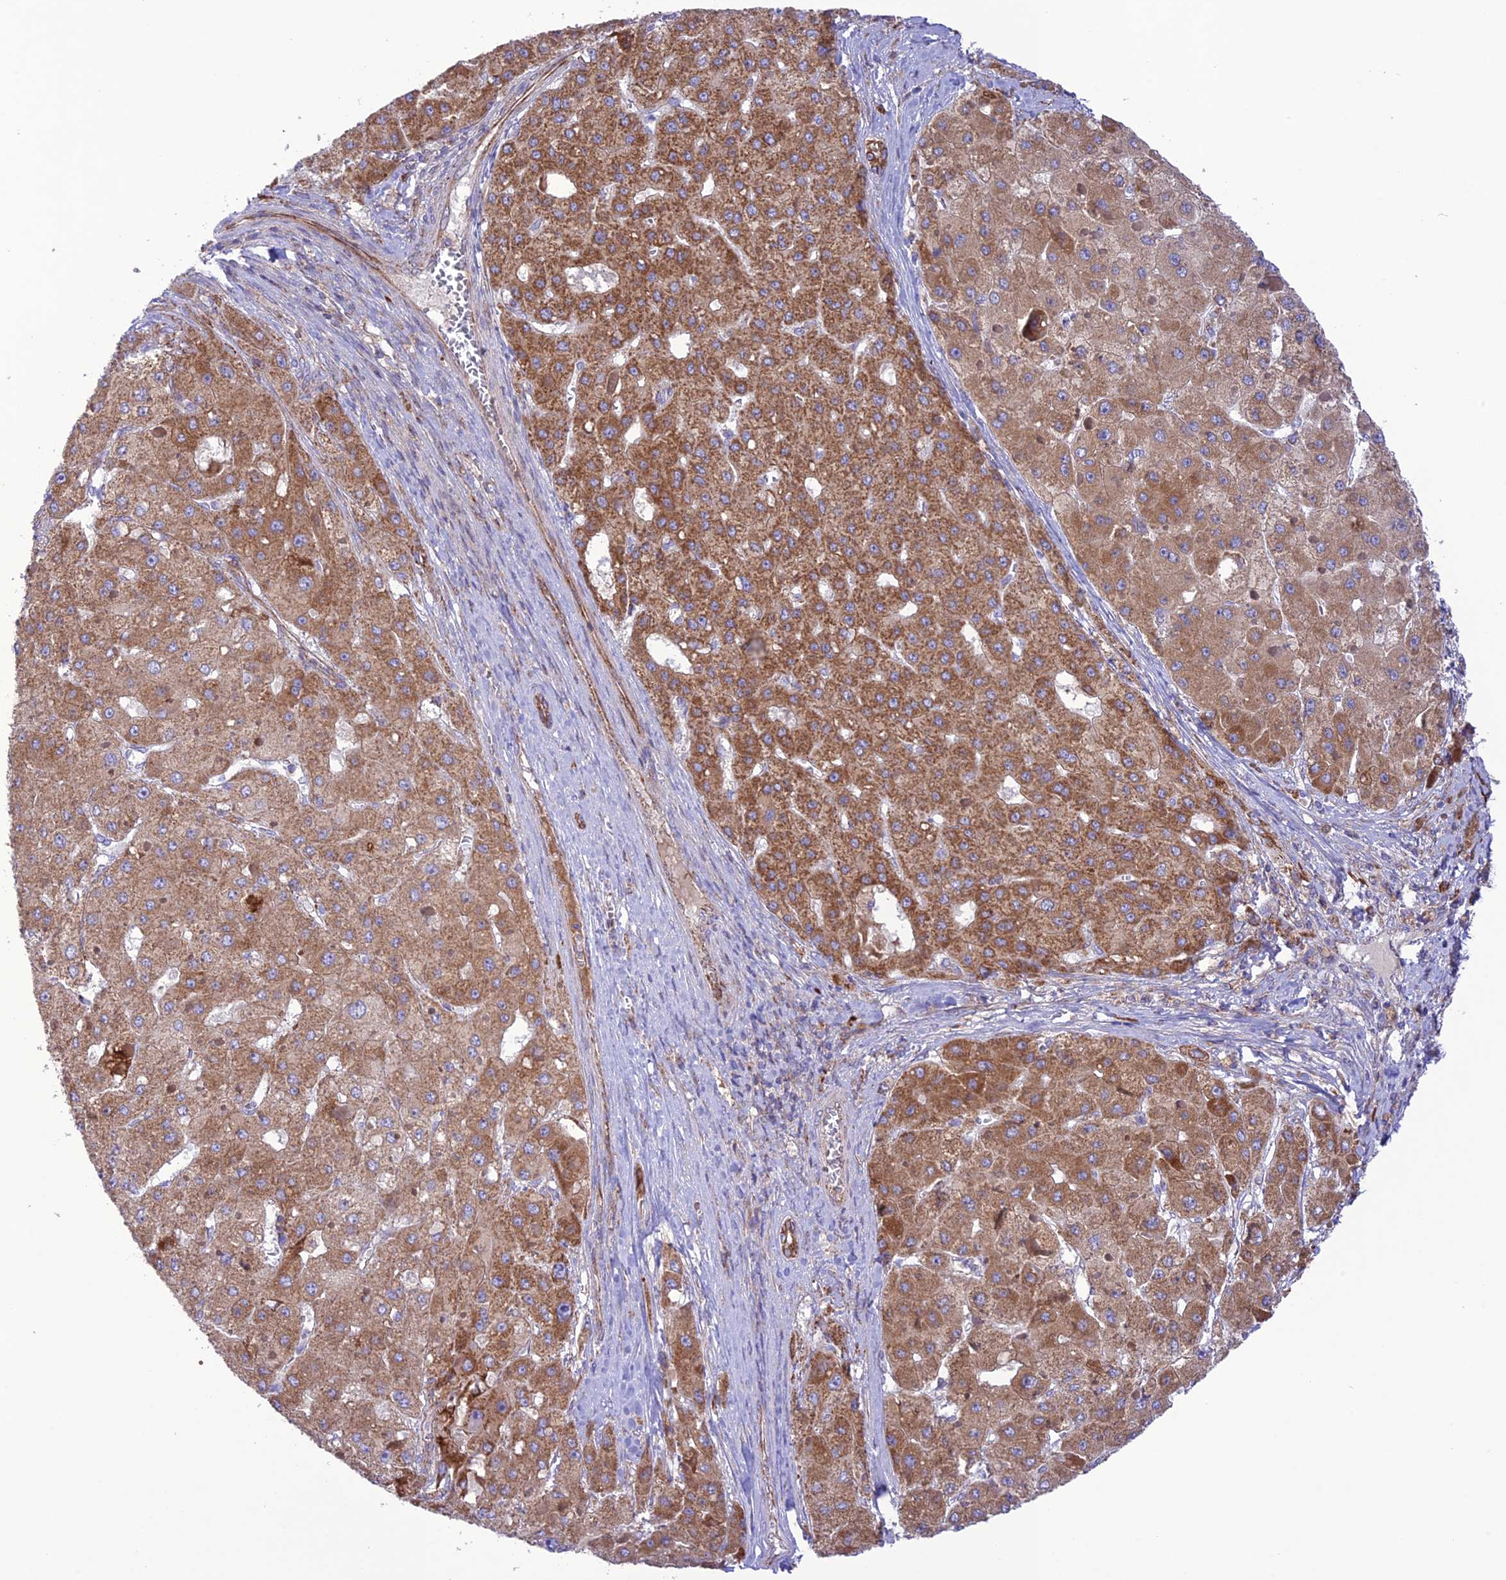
{"staining": {"intensity": "moderate", "quantity": ">75%", "location": "cytoplasmic/membranous"}, "tissue": "liver cancer", "cell_type": "Tumor cells", "image_type": "cancer", "snomed": [{"axis": "morphology", "description": "Carcinoma, Hepatocellular, NOS"}, {"axis": "topography", "description": "Liver"}], "caption": "A medium amount of moderate cytoplasmic/membranous staining is identified in approximately >75% of tumor cells in liver cancer tissue.", "gene": "UAP1L1", "patient": {"sex": "female", "age": 73}}